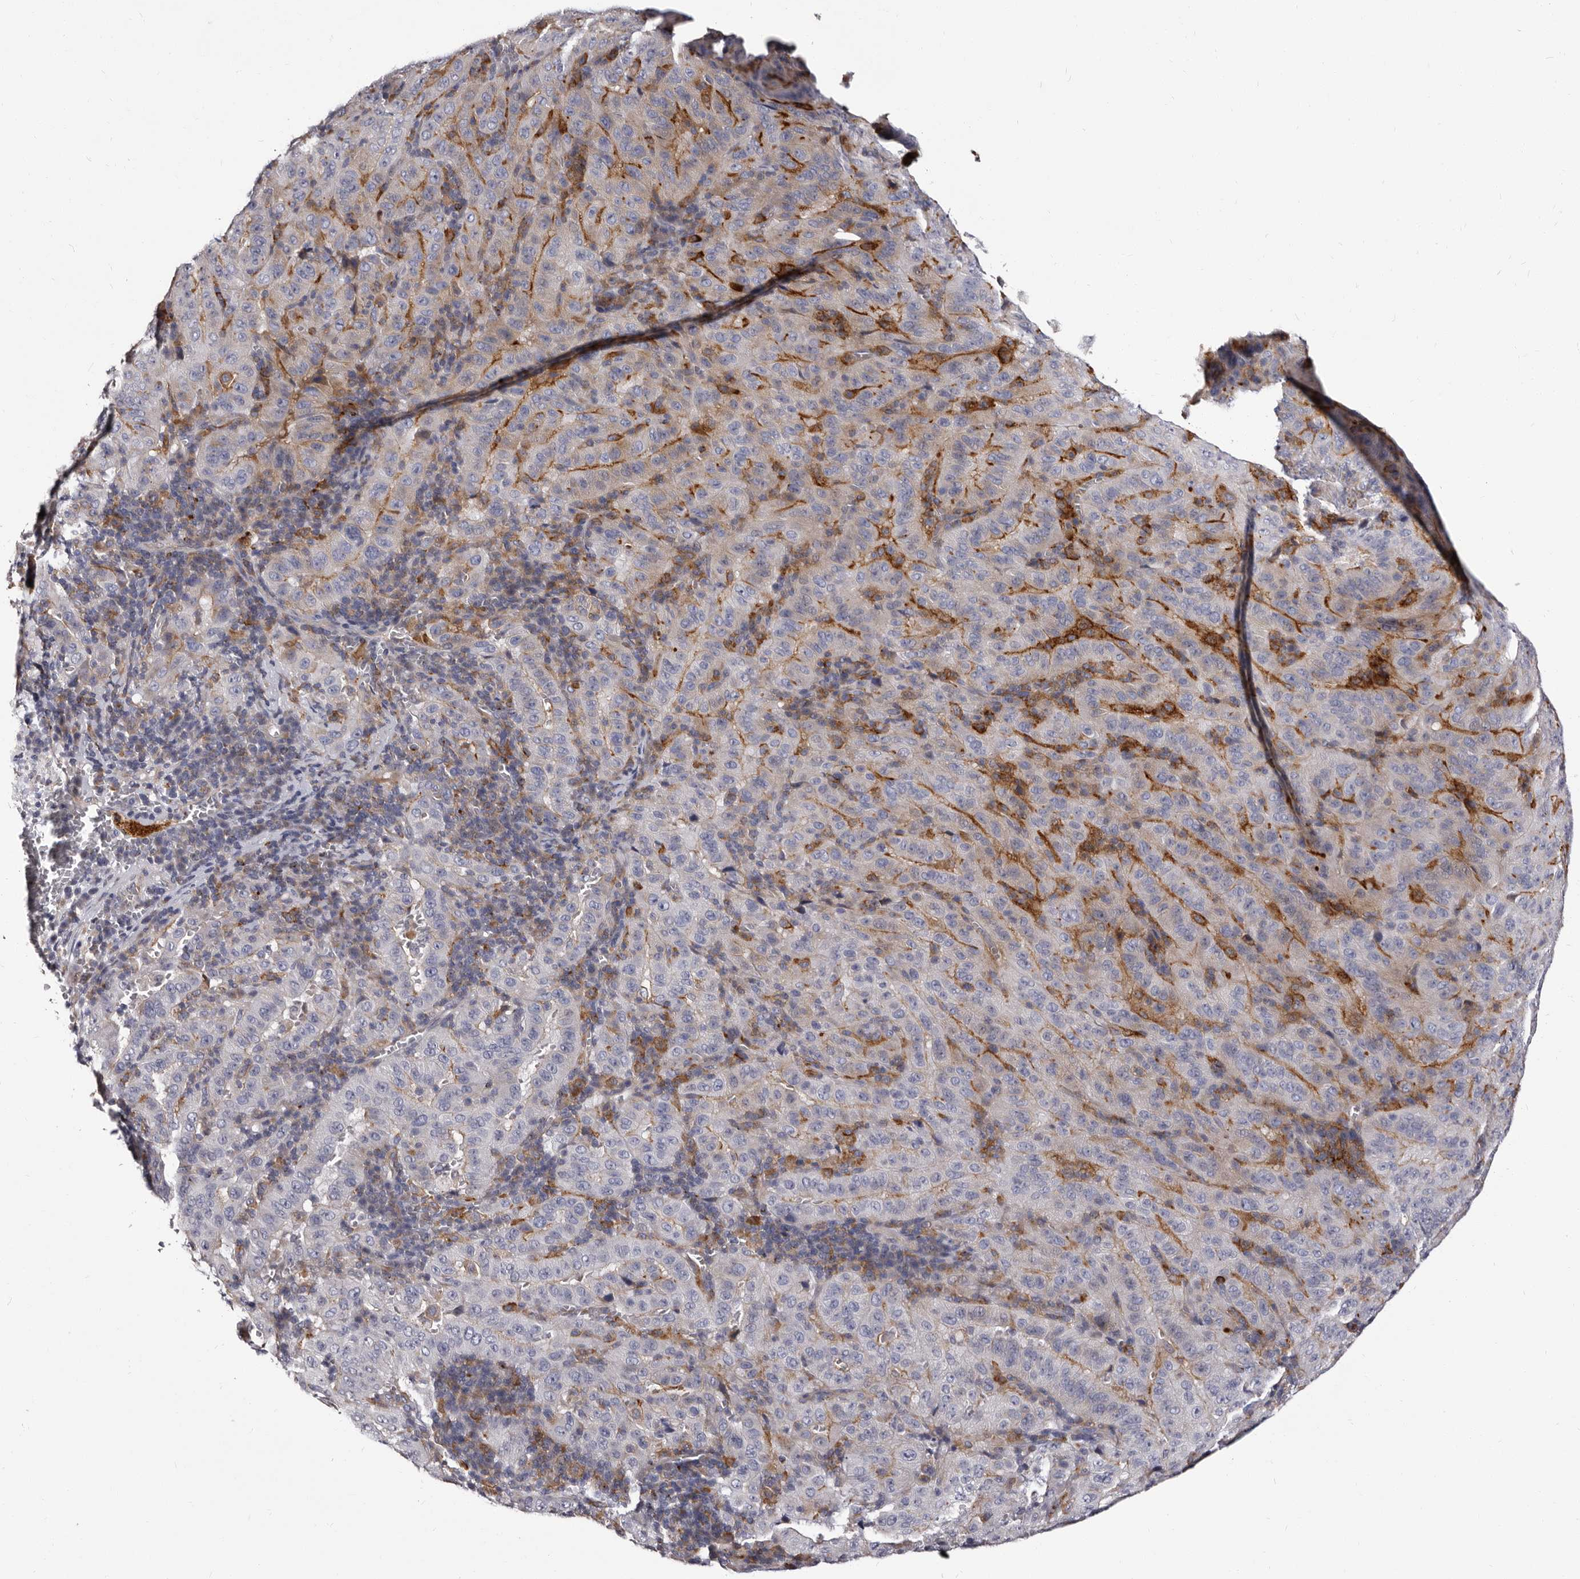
{"staining": {"intensity": "negative", "quantity": "none", "location": "none"}, "tissue": "pancreatic cancer", "cell_type": "Tumor cells", "image_type": "cancer", "snomed": [{"axis": "morphology", "description": "Adenocarcinoma, NOS"}, {"axis": "topography", "description": "Pancreas"}], "caption": "Tumor cells are negative for protein expression in human pancreatic adenocarcinoma.", "gene": "AUNIP", "patient": {"sex": "male", "age": 63}}